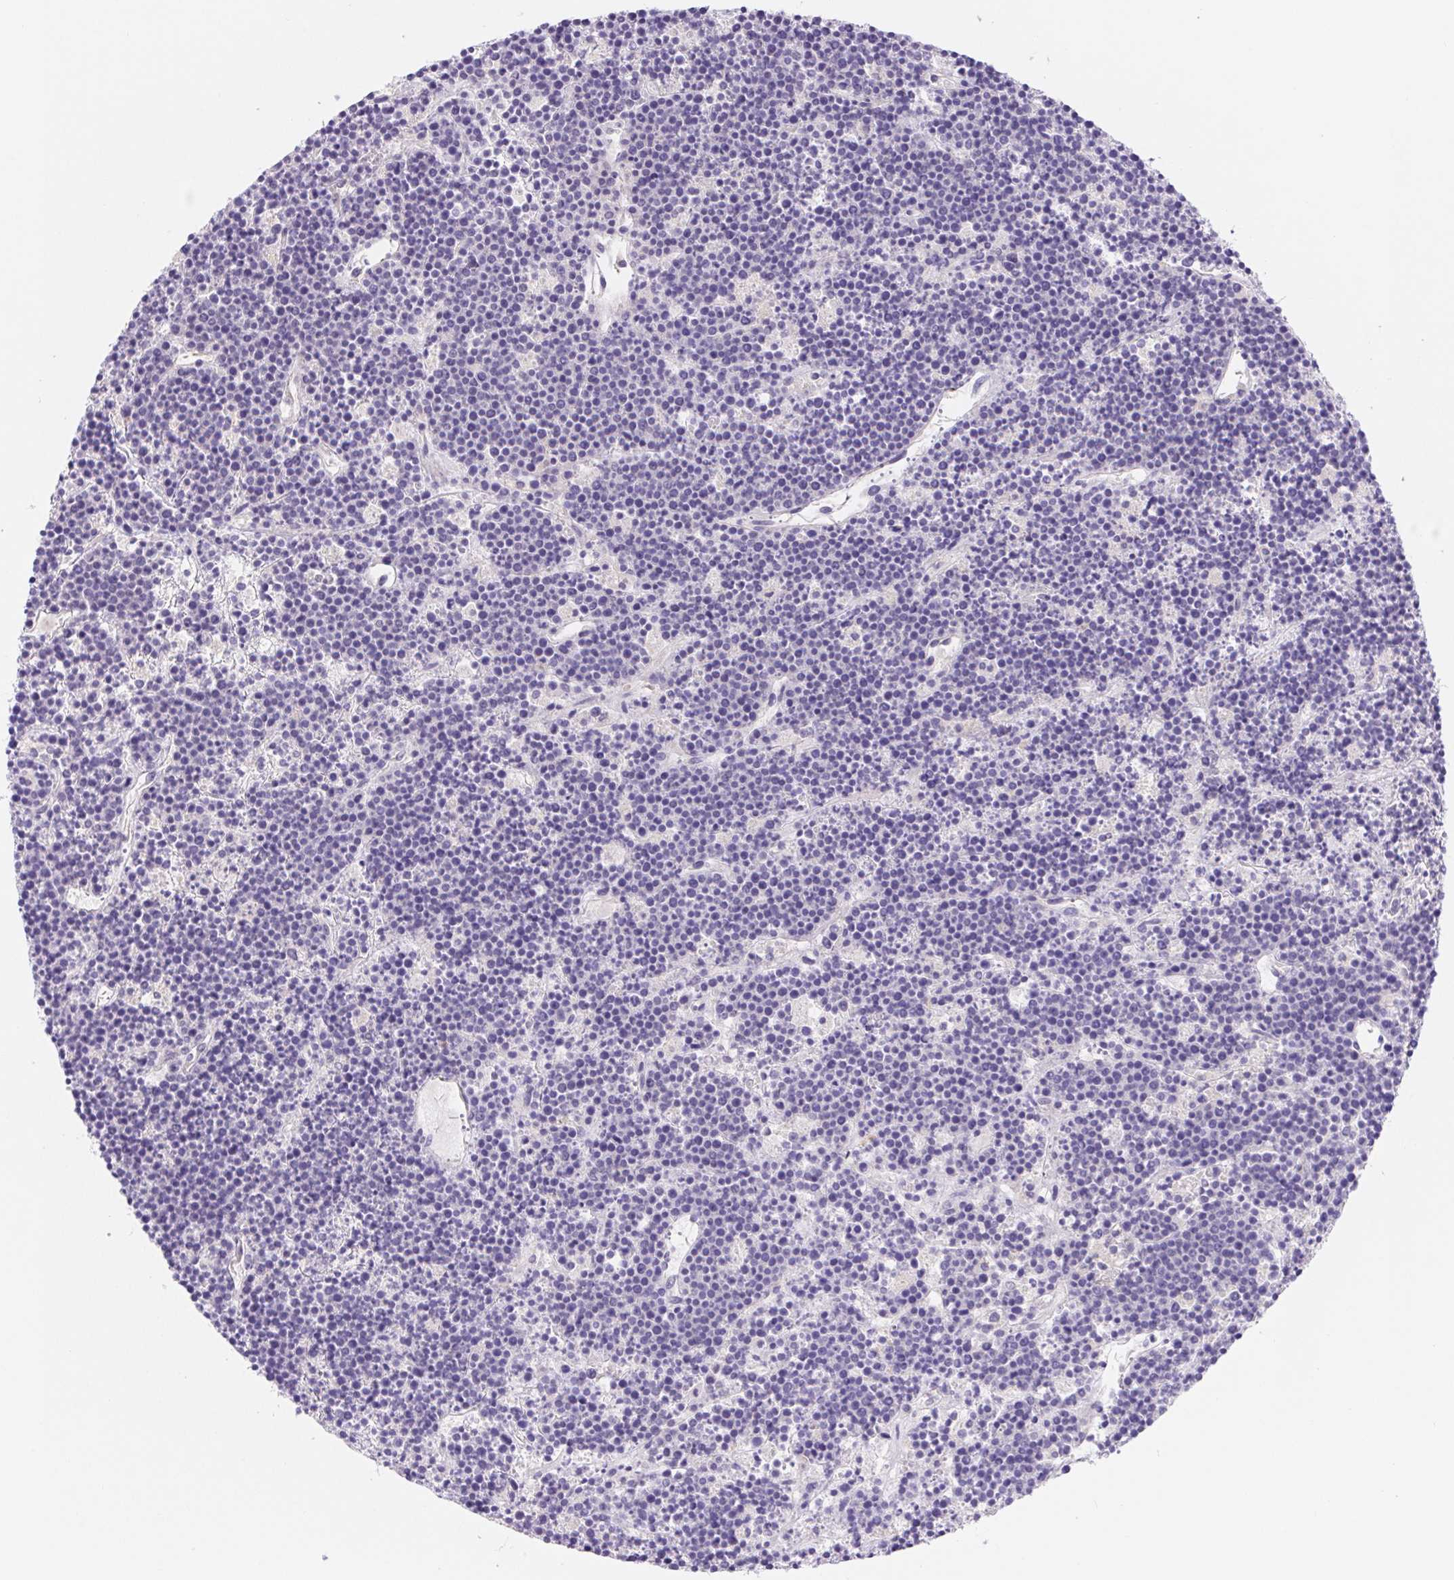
{"staining": {"intensity": "negative", "quantity": "none", "location": "none"}, "tissue": "lymphoma", "cell_type": "Tumor cells", "image_type": "cancer", "snomed": [{"axis": "morphology", "description": "Malignant lymphoma, non-Hodgkin's type, High grade"}, {"axis": "topography", "description": "Ovary"}], "caption": "A high-resolution micrograph shows IHC staining of lymphoma, which shows no significant positivity in tumor cells.", "gene": "DYNC2LI1", "patient": {"sex": "female", "age": 56}}